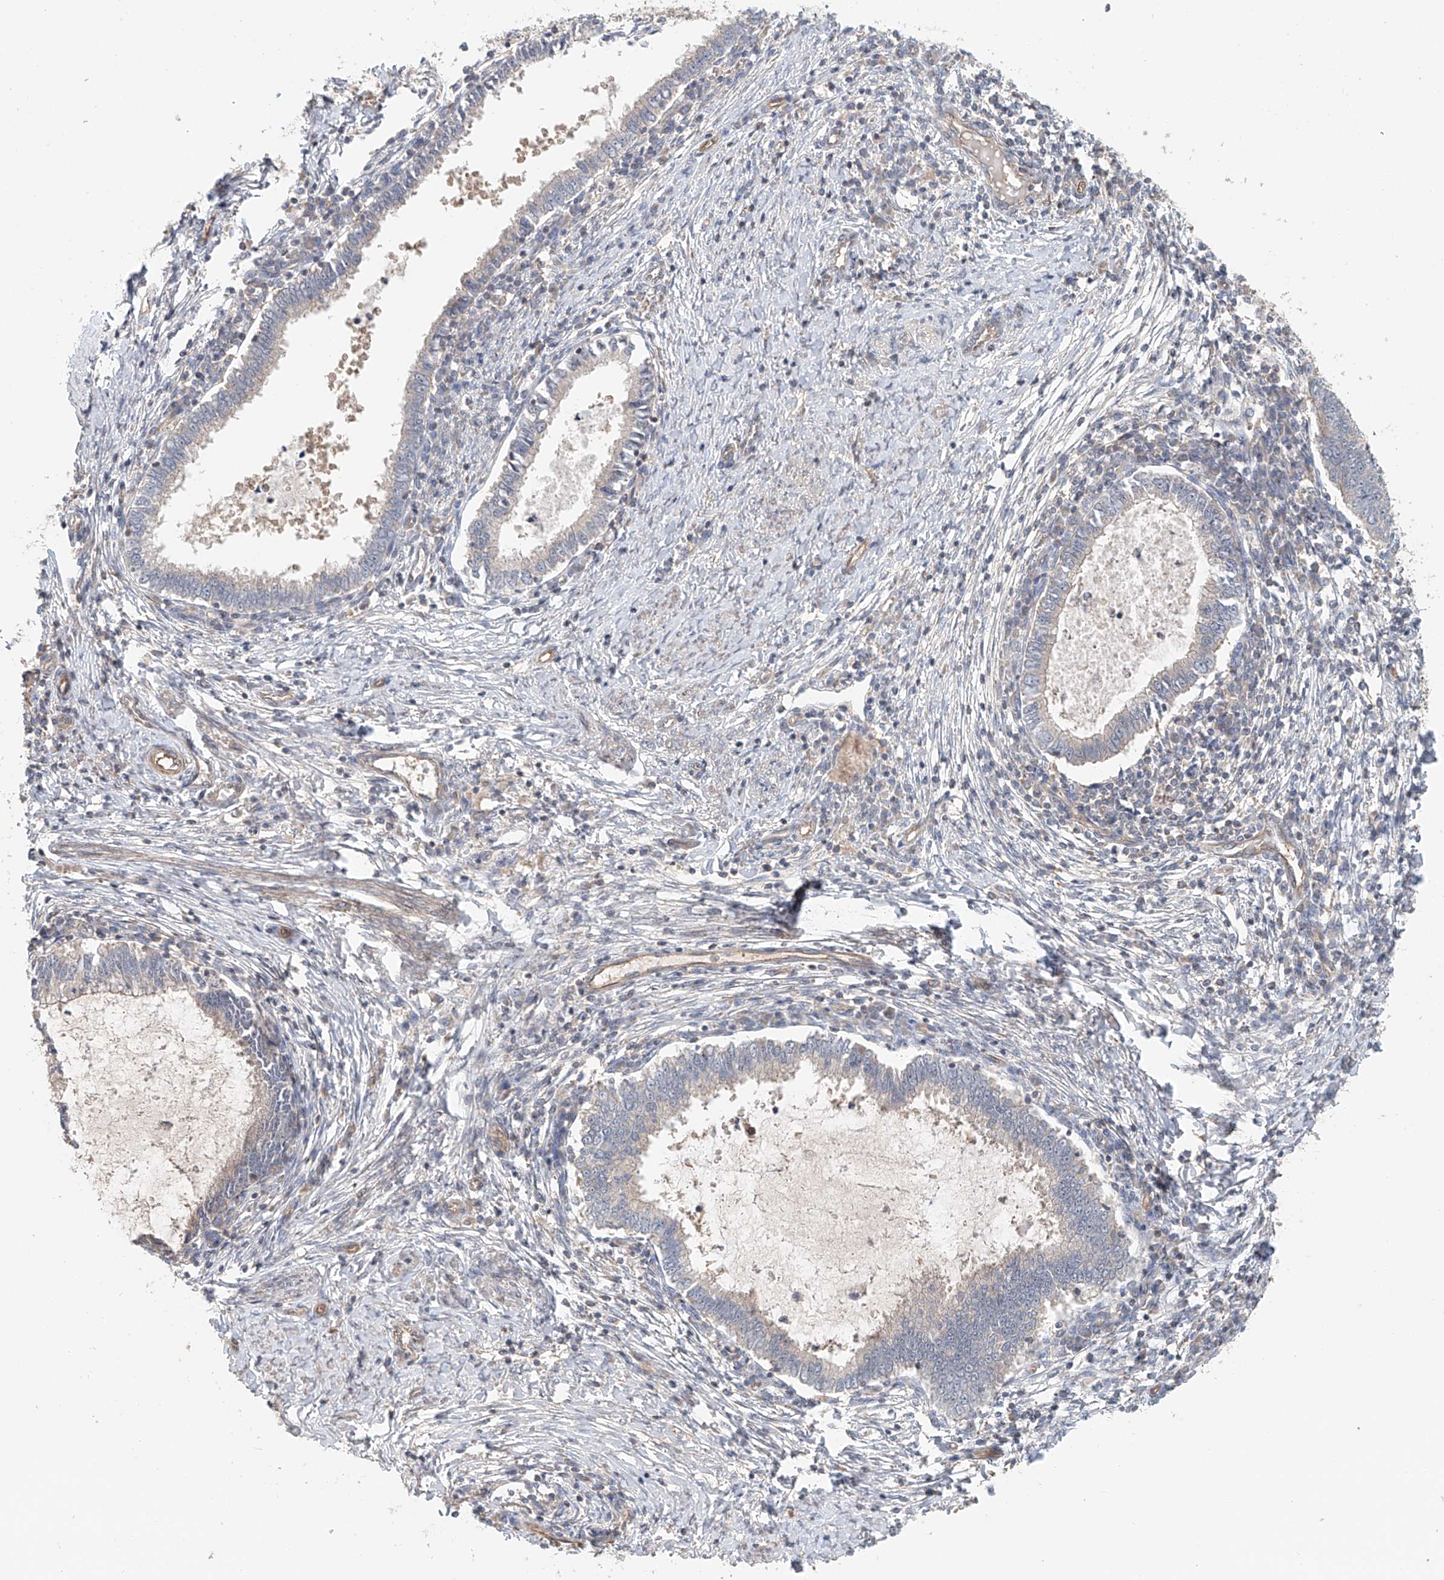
{"staining": {"intensity": "negative", "quantity": "none", "location": "none"}, "tissue": "cervical cancer", "cell_type": "Tumor cells", "image_type": "cancer", "snomed": [{"axis": "morphology", "description": "Adenocarcinoma, NOS"}, {"axis": "topography", "description": "Cervix"}], "caption": "Cervical cancer (adenocarcinoma) was stained to show a protein in brown. There is no significant positivity in tumor cells.", "gene": "FRYL", "patient": {"sex": "female", "age": 36}}